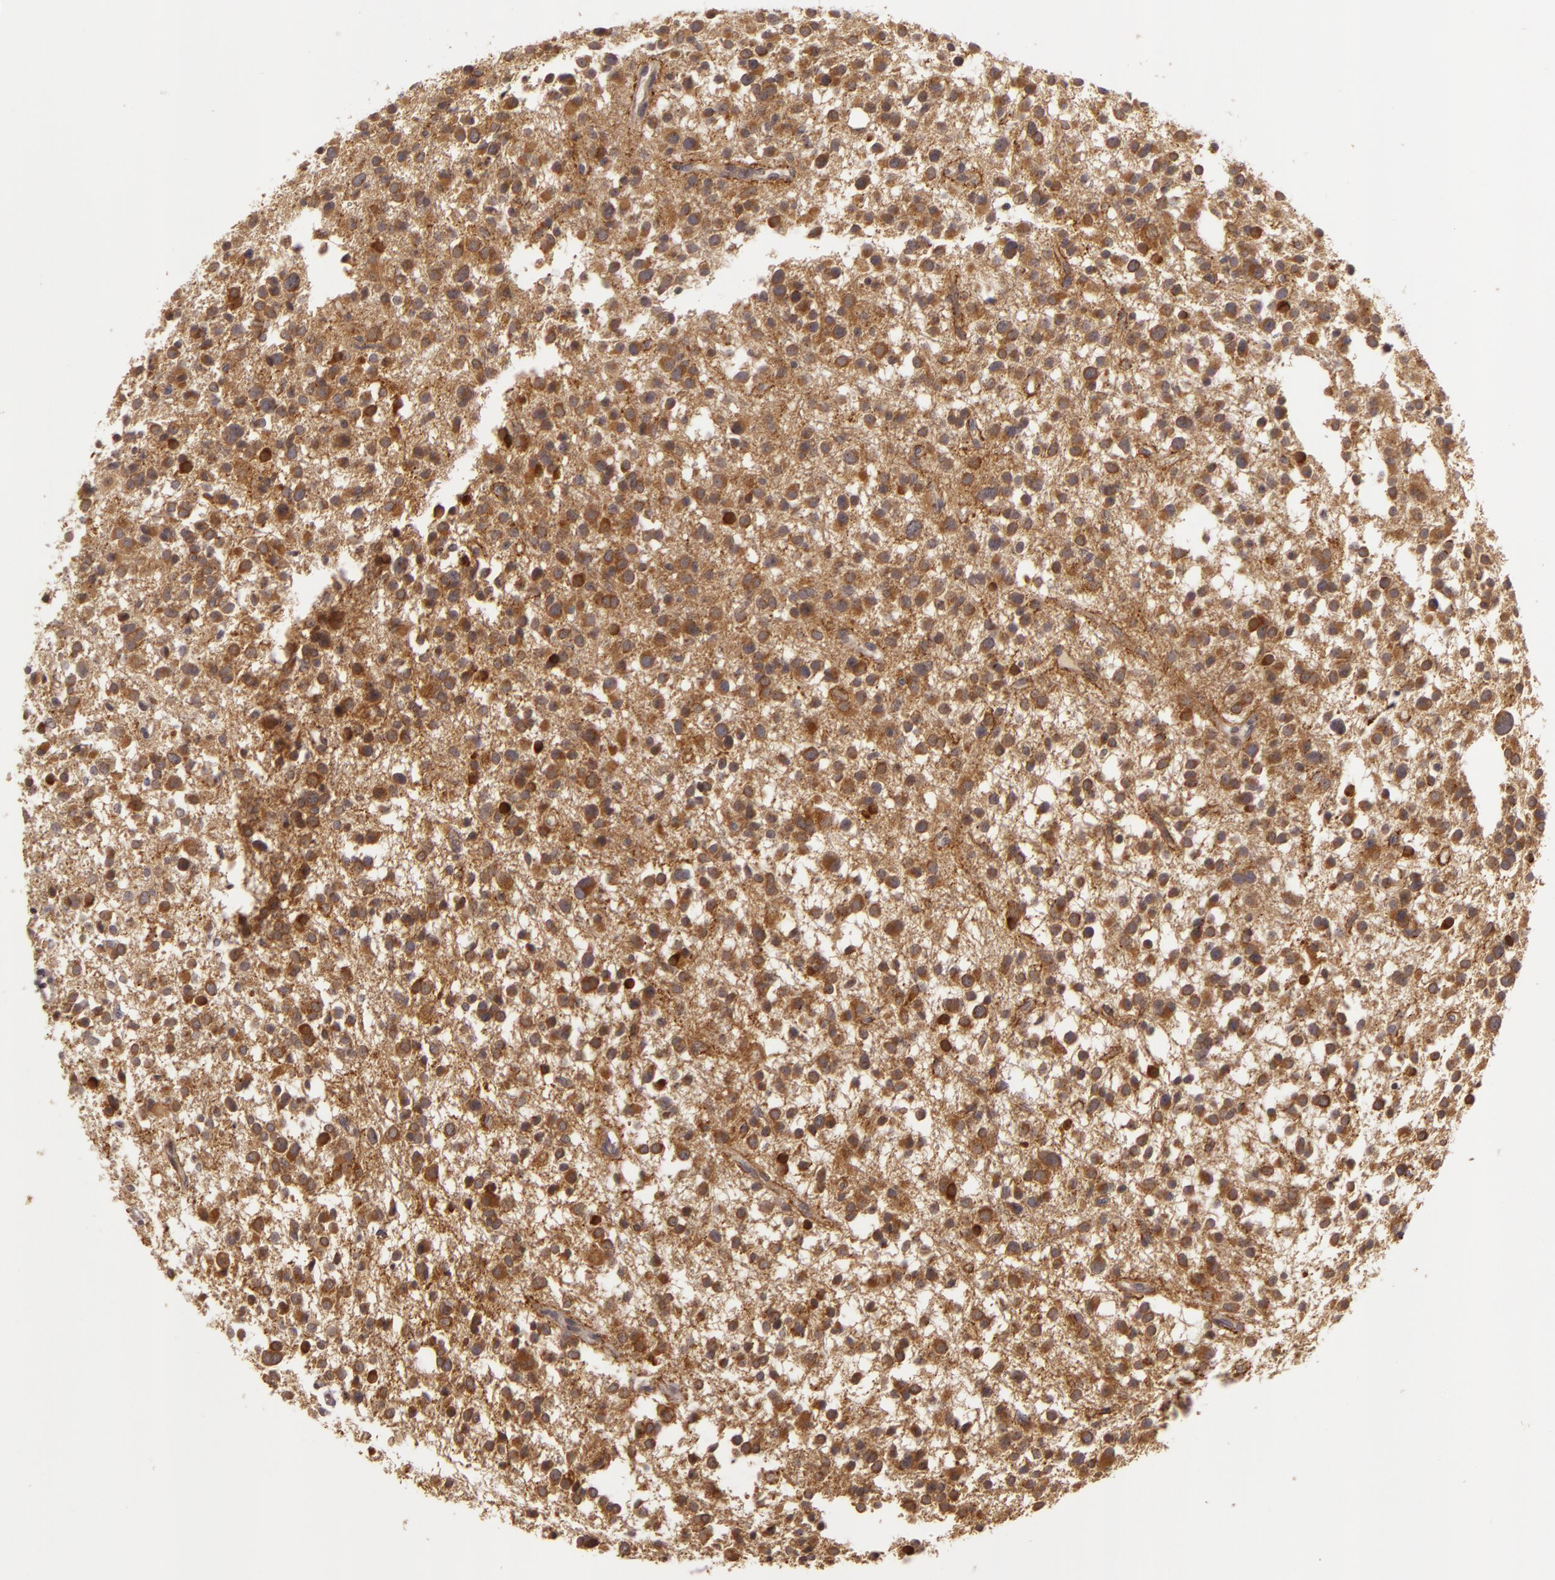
{"staining": {"intensity": "strong", "quantity": ">75%", "location": "cytoplasmic/membranous"}, "tissue": "glioma", "cell_type": "Tumor cells", "image_type": "cancer", "snomed": [{"axis": "morphology", "description": "Glioma, malignant, Low grade"}, {"axis": "topography", "description": "Brain"}], "caption": "High-power microscopy captured an IHC histopathology image of malignant low-grade glioma, revealing strong cytoplasmic/membranous staining in approximately >75% of tumor cells.", "gene": "PPP1R3F", "patient": {"sex": "female", "age": 36}}